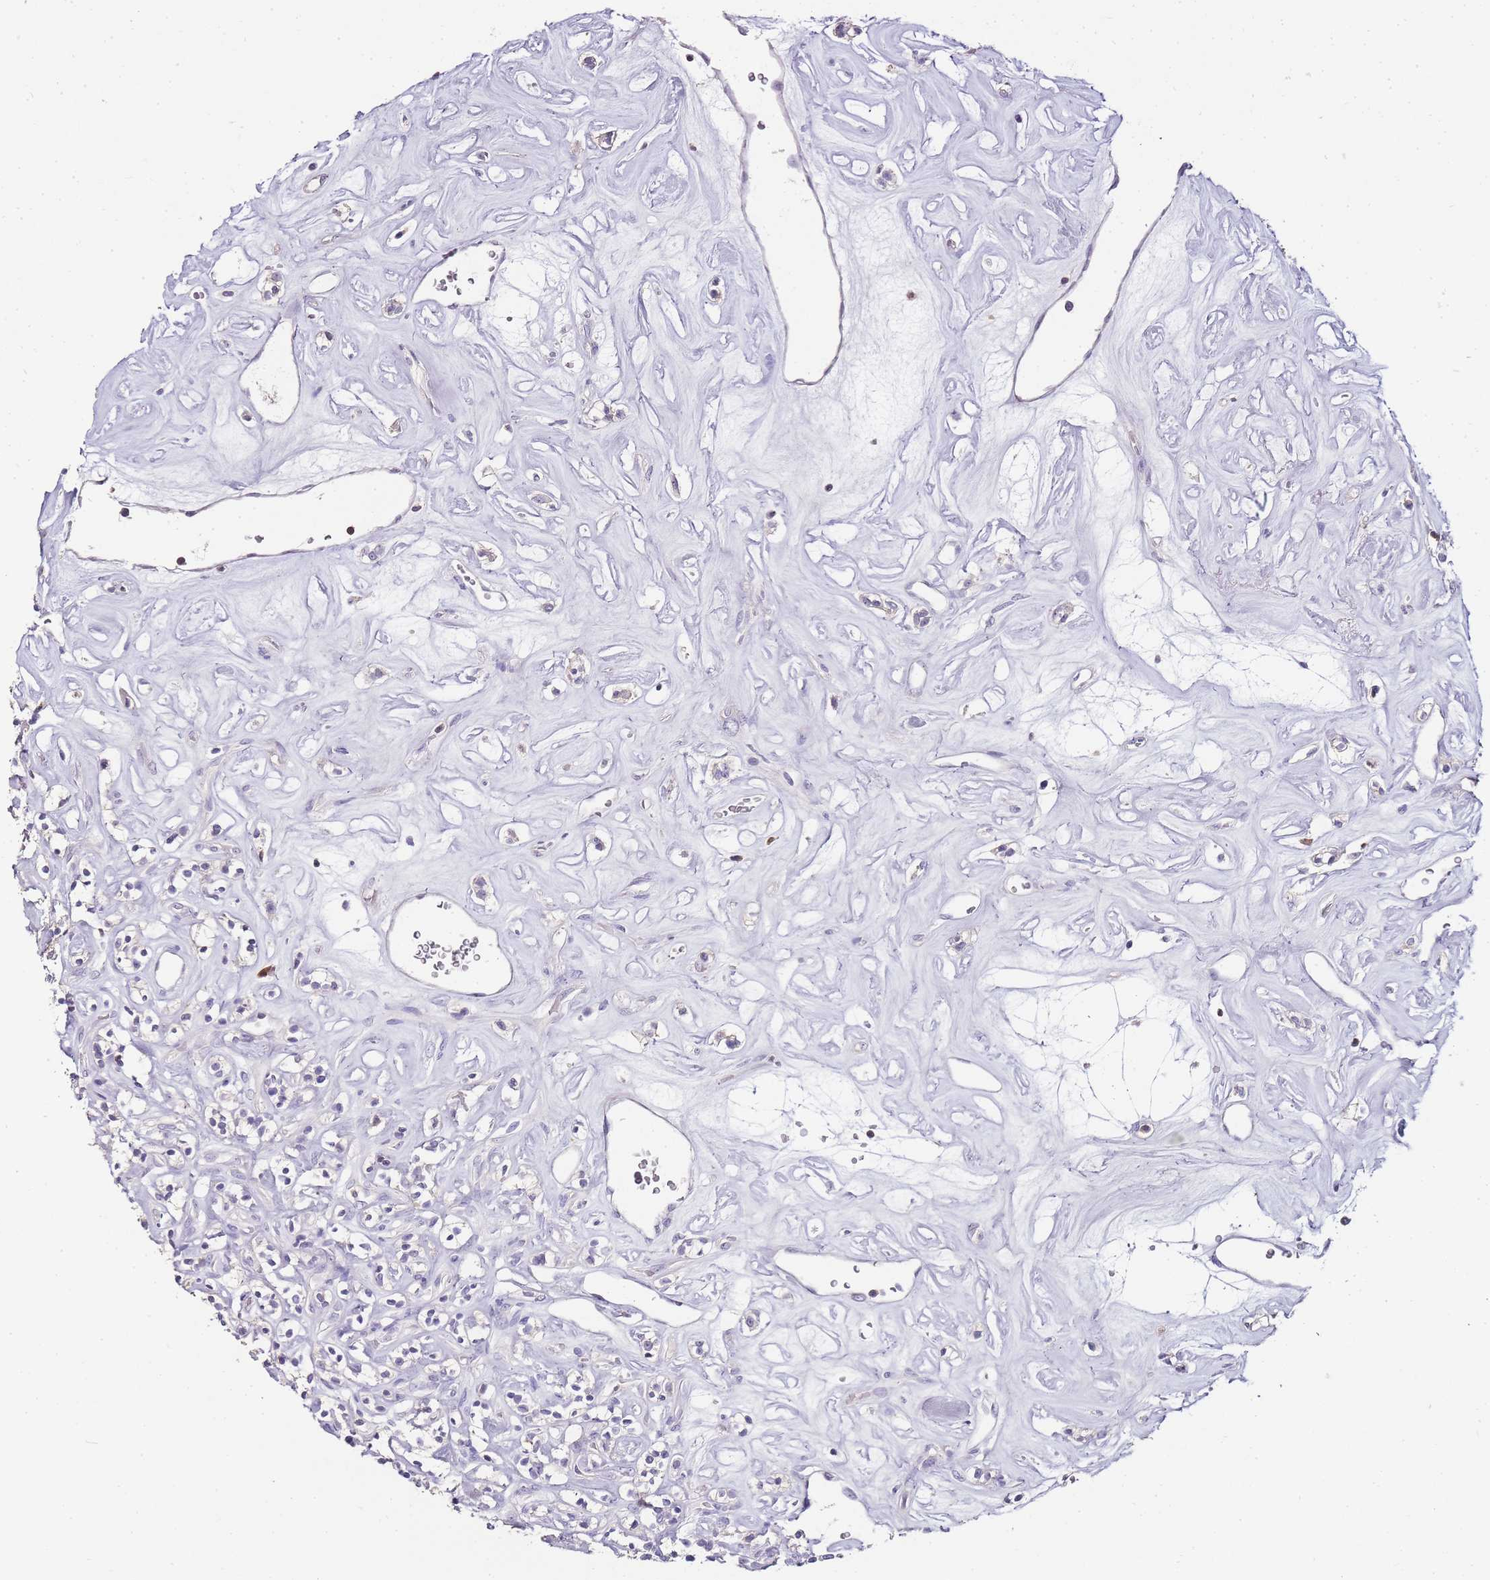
{"staining": {"intensity": "negative", "quantity": "none", "location": "none"}, "tissue": "renal cancer", "cell_type": "Tumor cells", "image_type": "cancer", "snomed": [{"axis": "morphology", "description": "Adenocarcinoma, NOS"}, {"axis": "topography", "description": "Kidney"}], "caption": "Human renal cancer (adenocarcinoma) stained for a protein using immunohistochemistry demonstrates no staining in tumor cells.", "gene": "ZBP1", "patient": {"sex": "male", "age": 77}}